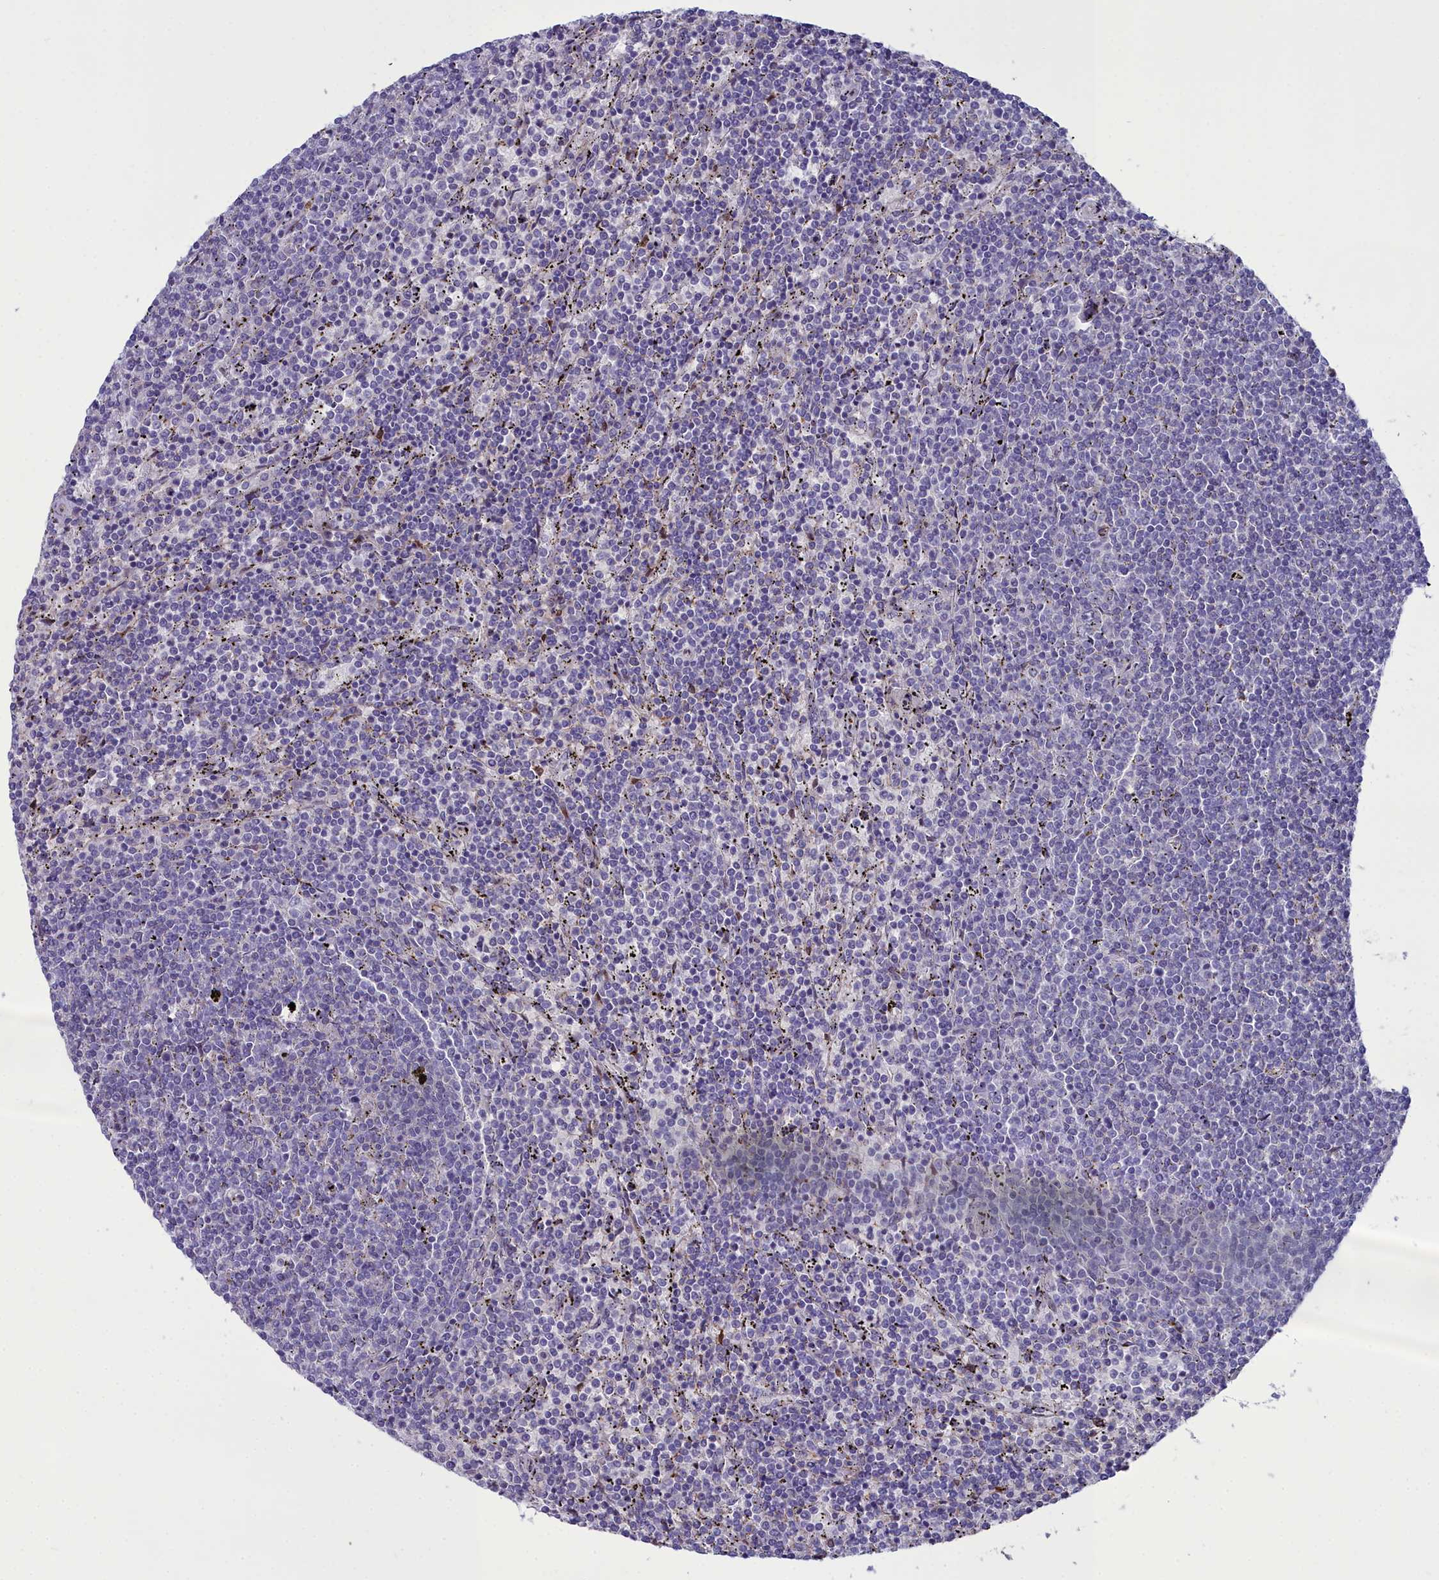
{"staining": {"intensity": "negative", "quantity": "none", "location": "none"}, "tissue": "lymphoma", "cell_type": "Tumor cells", "image_type": "cancer", "snomed": [{"axis": "morphology", "description": "Malignant lymphoma, non-Hodgkin's type, Low grade"}, {"axis": "topography", "description": "Spleen"}], "caption": "Histopathology image shows no protein staining in tumor cells of malignant lymphoma, non-Hodgkin's type (low-grade) tissue.", "gene": "PPP1R14A", "patient": {"sex": "female", "age": 50}}